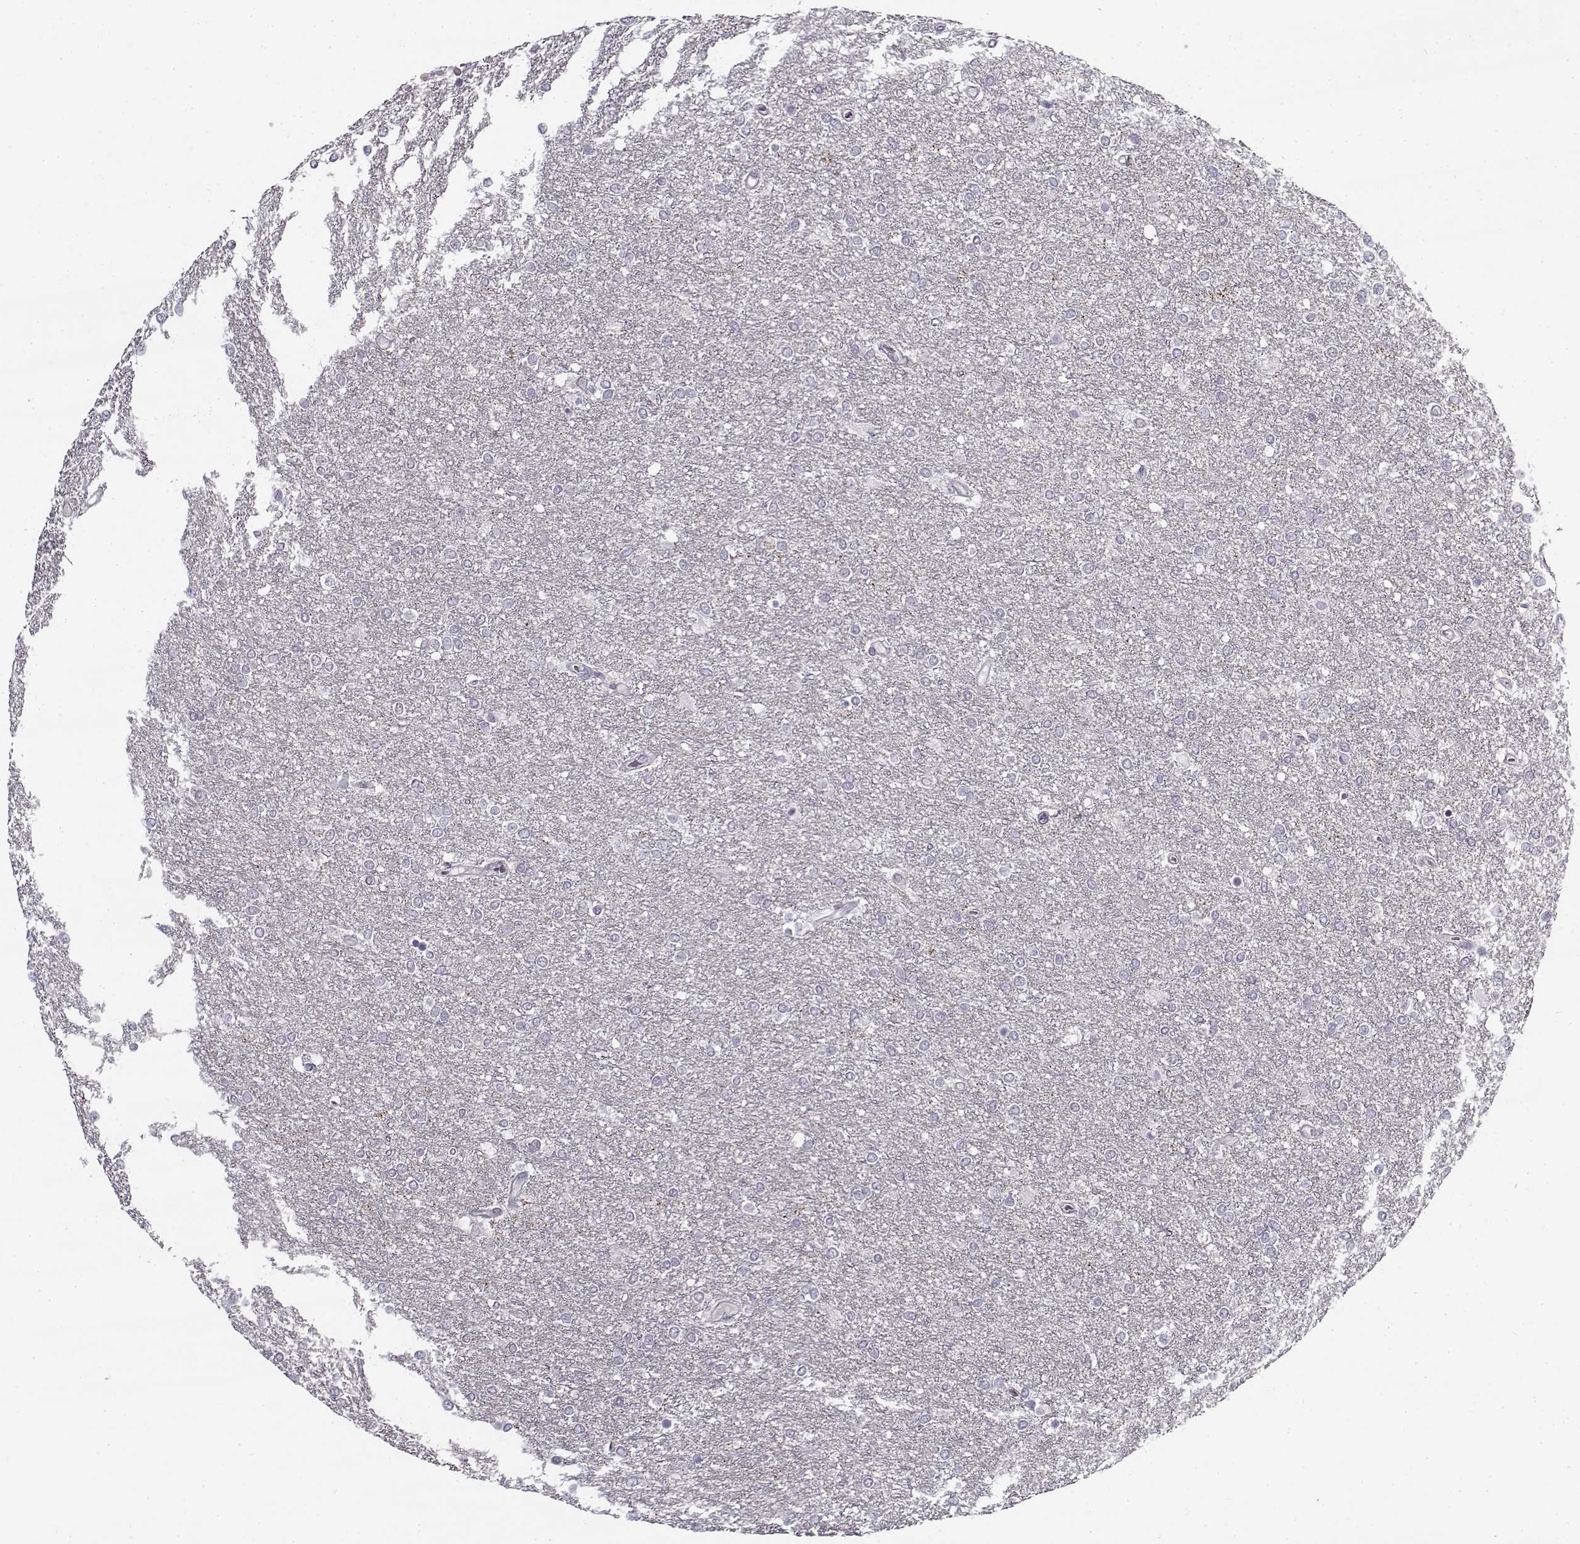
{"staining": {"intensity": "negative", "quantity": "none", "location": "none"}, "tissue": "glioma", "cell_type": "Tumor cells", "image_type": "cancer", "snomed": [{"axis": "morphology", "description": "Glioma, malignant, High grade"}, {"axis": "topography", "description": "Brain"}], "caption": "A high-resolution micrograph shows immunohistochemistry staining of high-grade glioma (malignant), which shows no significant positivity in tumor cells.", "gene": "SNCA", "patient": {"sex": "female", "age": 61}}